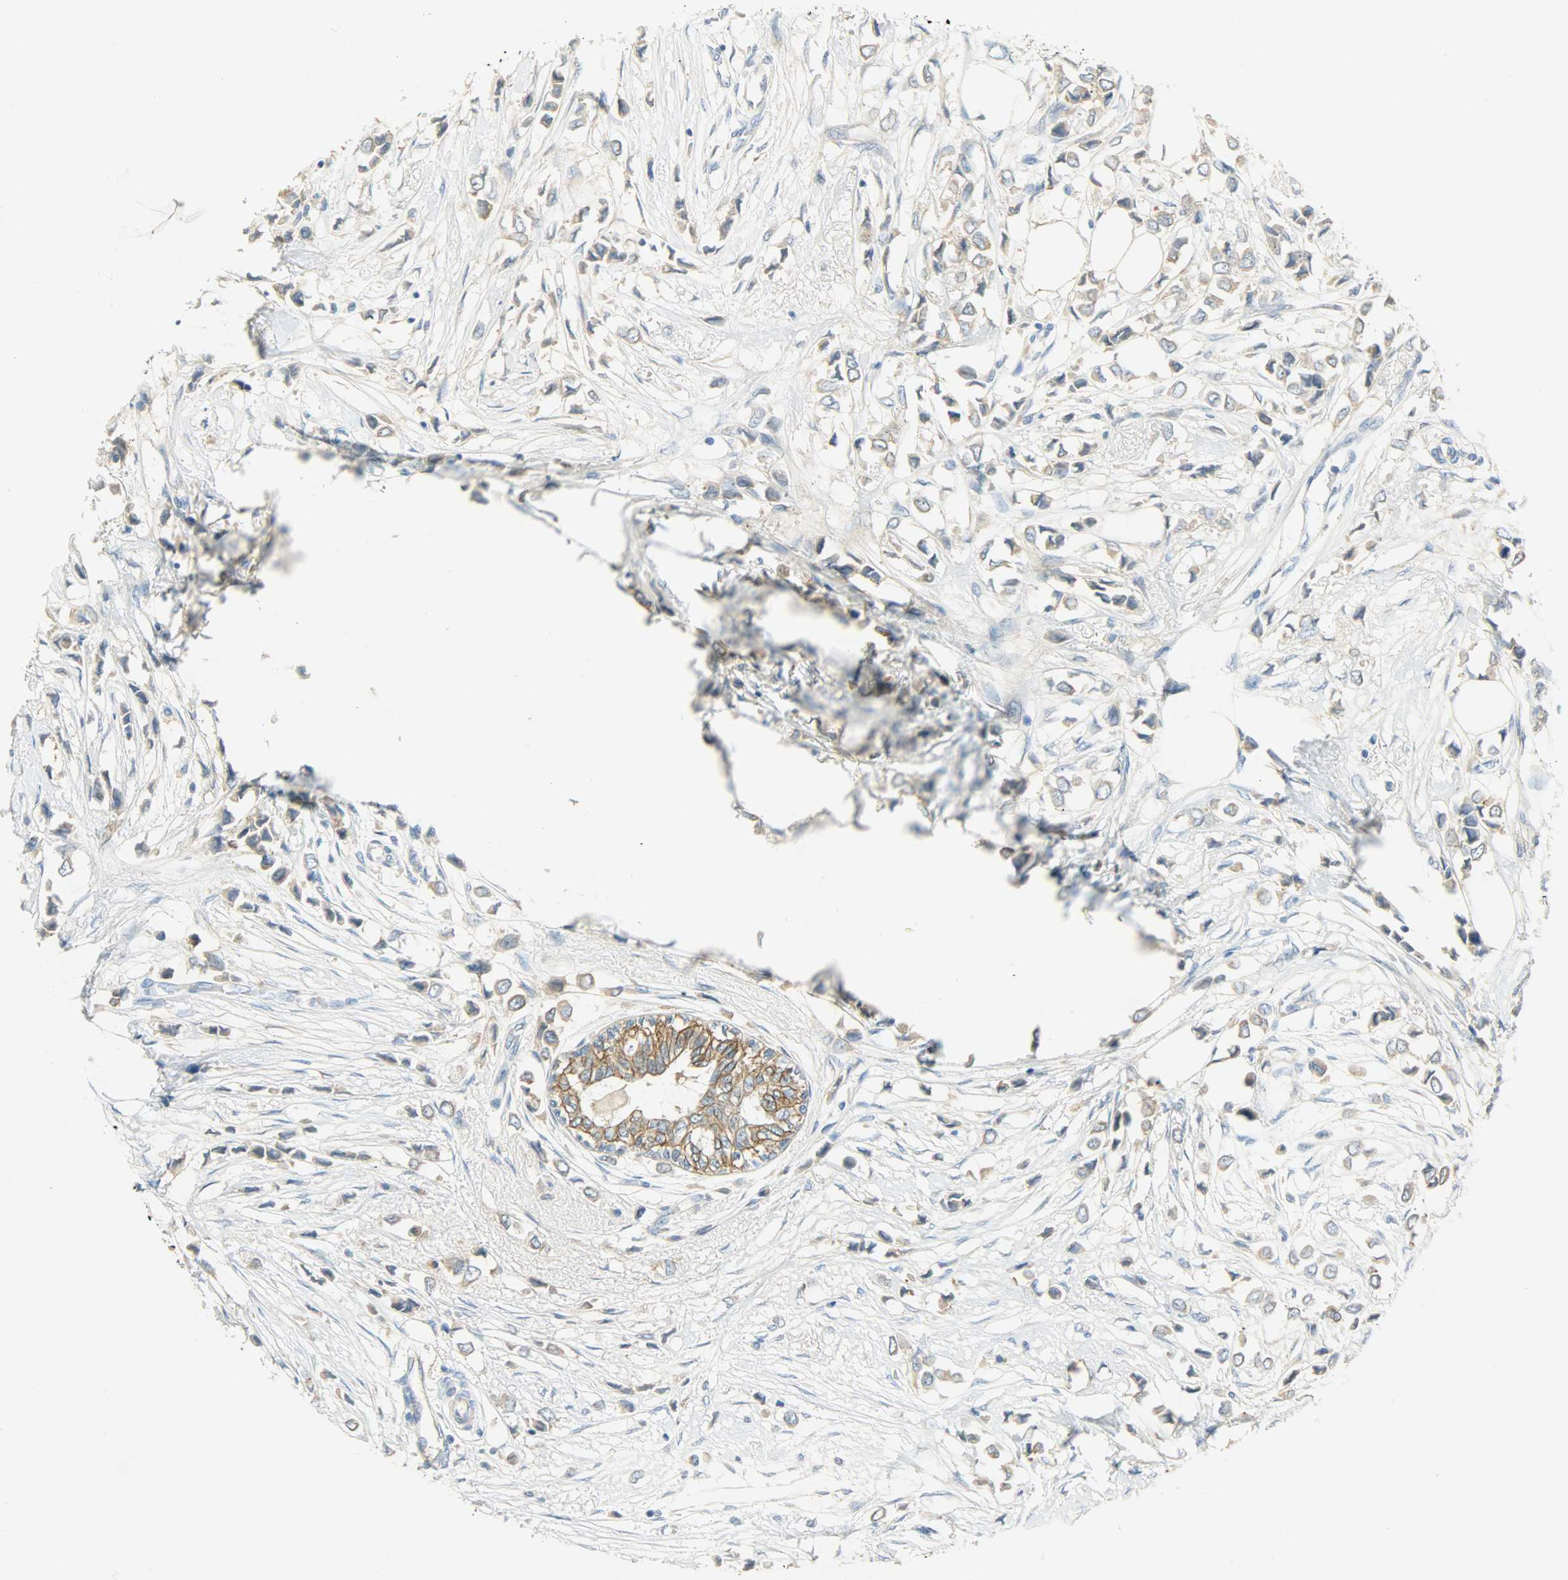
{"staining": {"intensity": "moderate", "quantity": ">75%", "location": "cytoplasmic/membranous"}, "tissue": "breast cancer", "cell_type": "Tumor cells", "image_type": "cancer", "snomed": [{"axis": "morphology", "description": "Lobular carcinoma"}, {"axis": "topography", "description": "Breast"}], "caption": "The immunohistochemical stain highlights moderate cytoplasmic/membranous positivity in tumor cells of breast cancer tissue. (IHC, brightfield microscopy, high magnification).", "gene": "DSG2", "patient": {"sex": "female", "age": 51}}